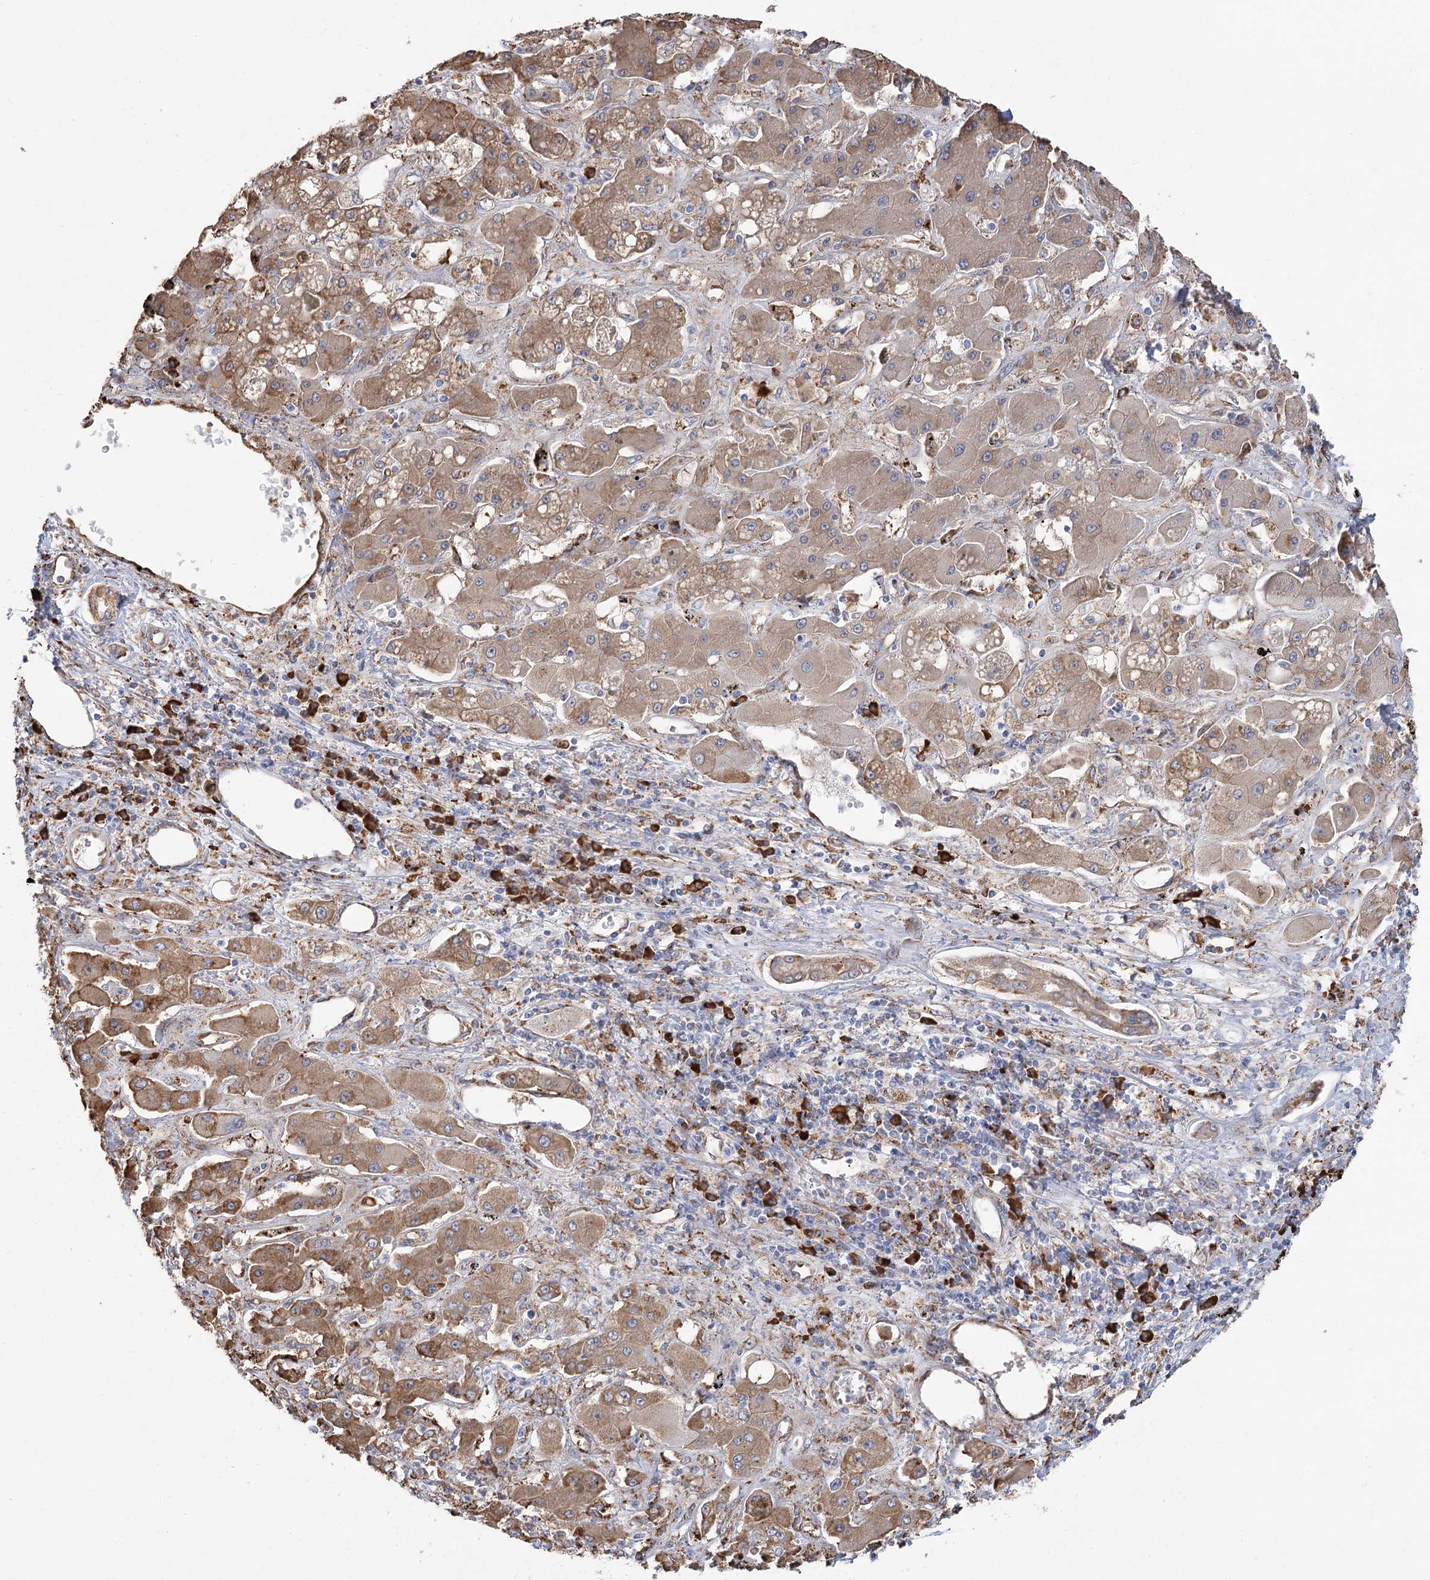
{"staining": {"intensity": "moderate", "quantity": ">75%", "location": "cytoplasmic/membranous"}, "tissue": "liver cancer", "cell_type": "Tumor cells", "image_type": "cancer", "snomed": [{"axis": "morphology", "description": "Cholangiocarcinoma"}, {"axis": "topography", "description": "Liver"}], "caption": "Cholangiocarcinoma (liver) stained with a protein marker demonstrates moderate staining in tumor cells.", "gene": "METTL24", "patient": {"sex": "male", "age": 67}}